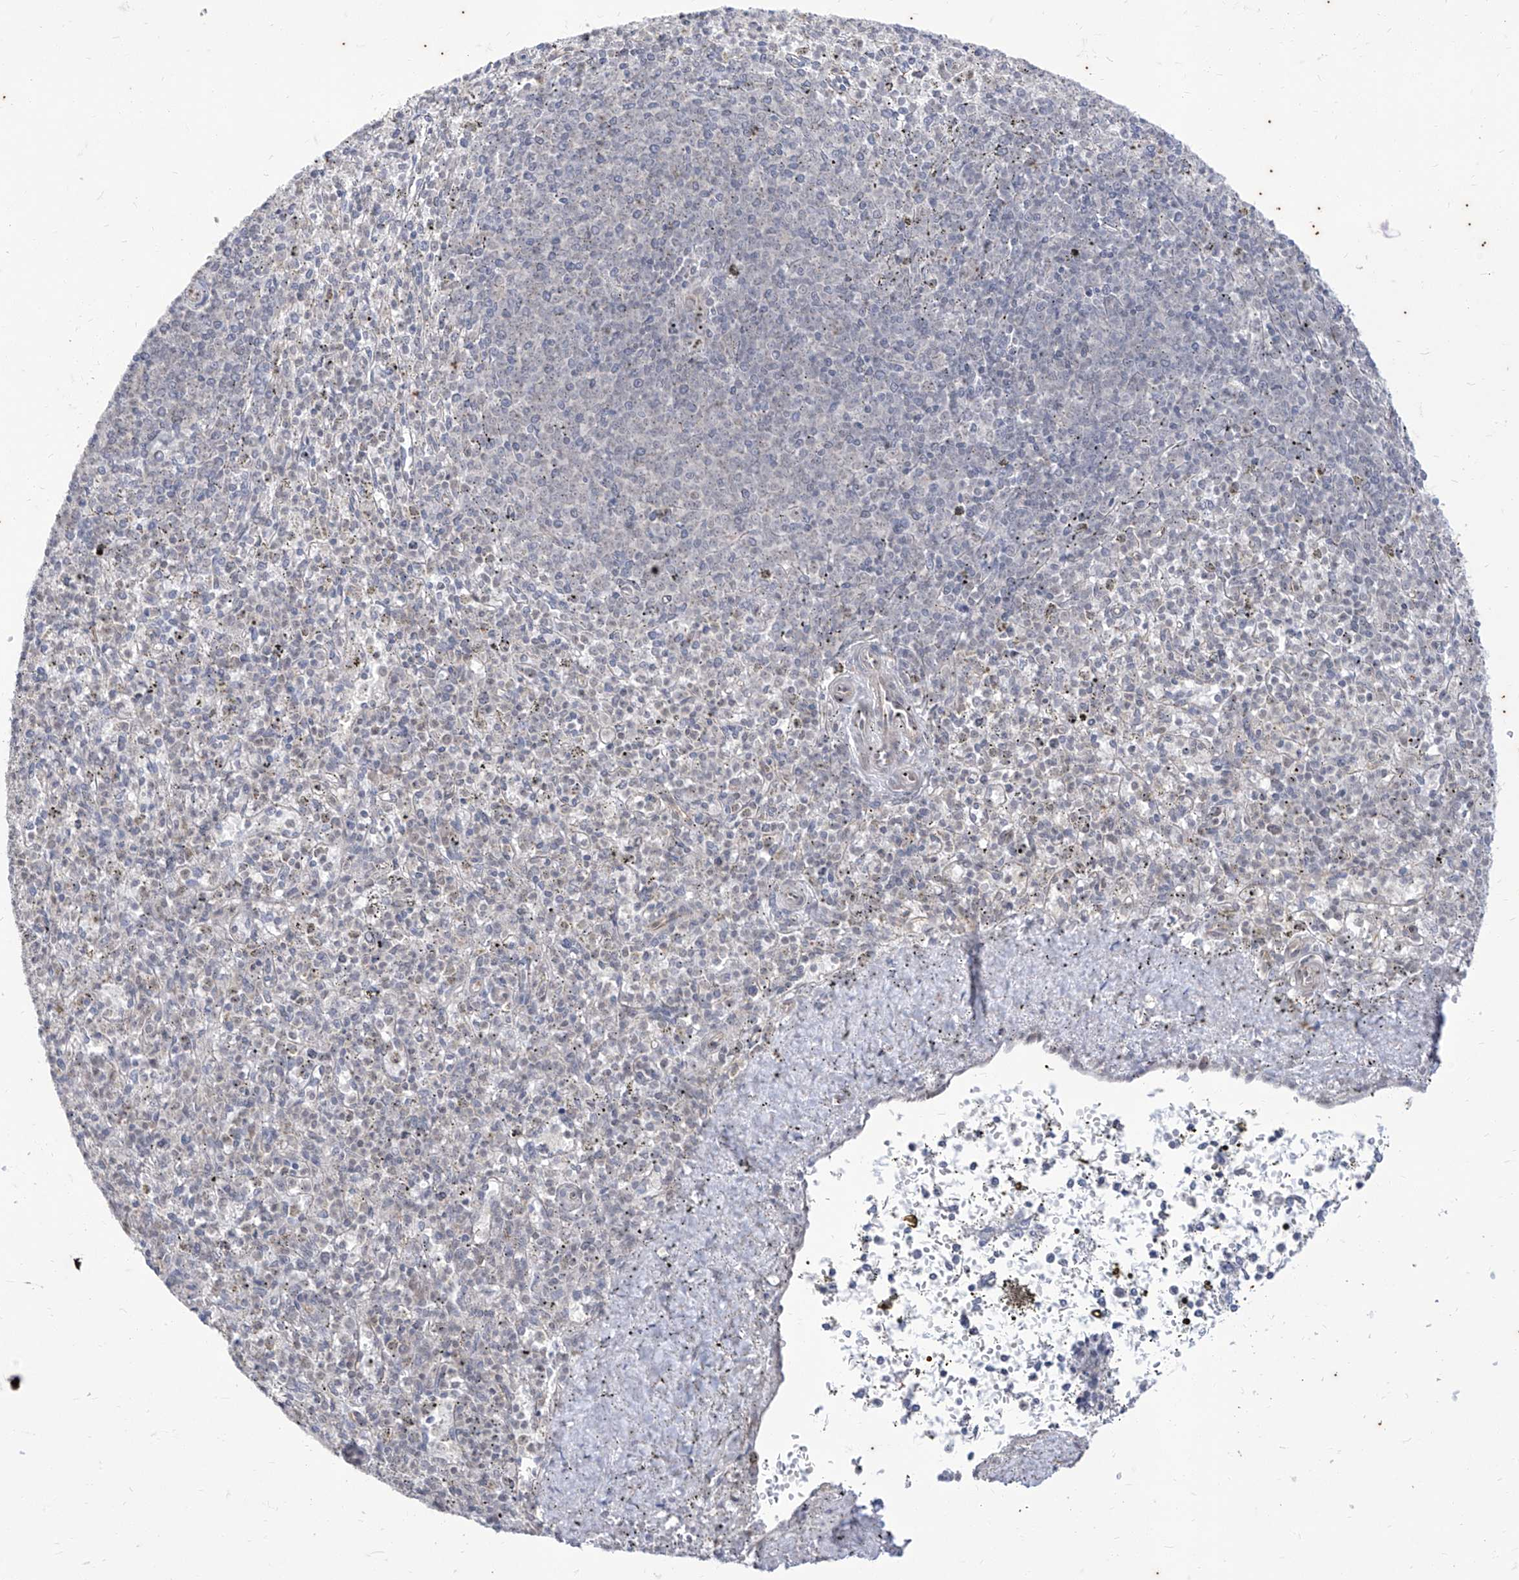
{"staining": {"intensity": "negative", "quantity": "none", "location": "none"}, "tissue": "spleen", "cell_type": "Cells in red pulp", "image_type": "normal", "snomed": [{"axis": "morphology", "description": "Normal tissue, NOS"}, {"axis": "topography", "description": "Spleen"}], "caption": "Immunohistochemistry (IHC) image of normal spleen: human spleen stained with DAB shows no significant protein staining in cells in red pulp. (DAB (3,3'-diaminobenzidine) immunohistochemistry, high magnification).", "gene": "PHF20L1", "patient": {"sex": "male", "age": 72}}